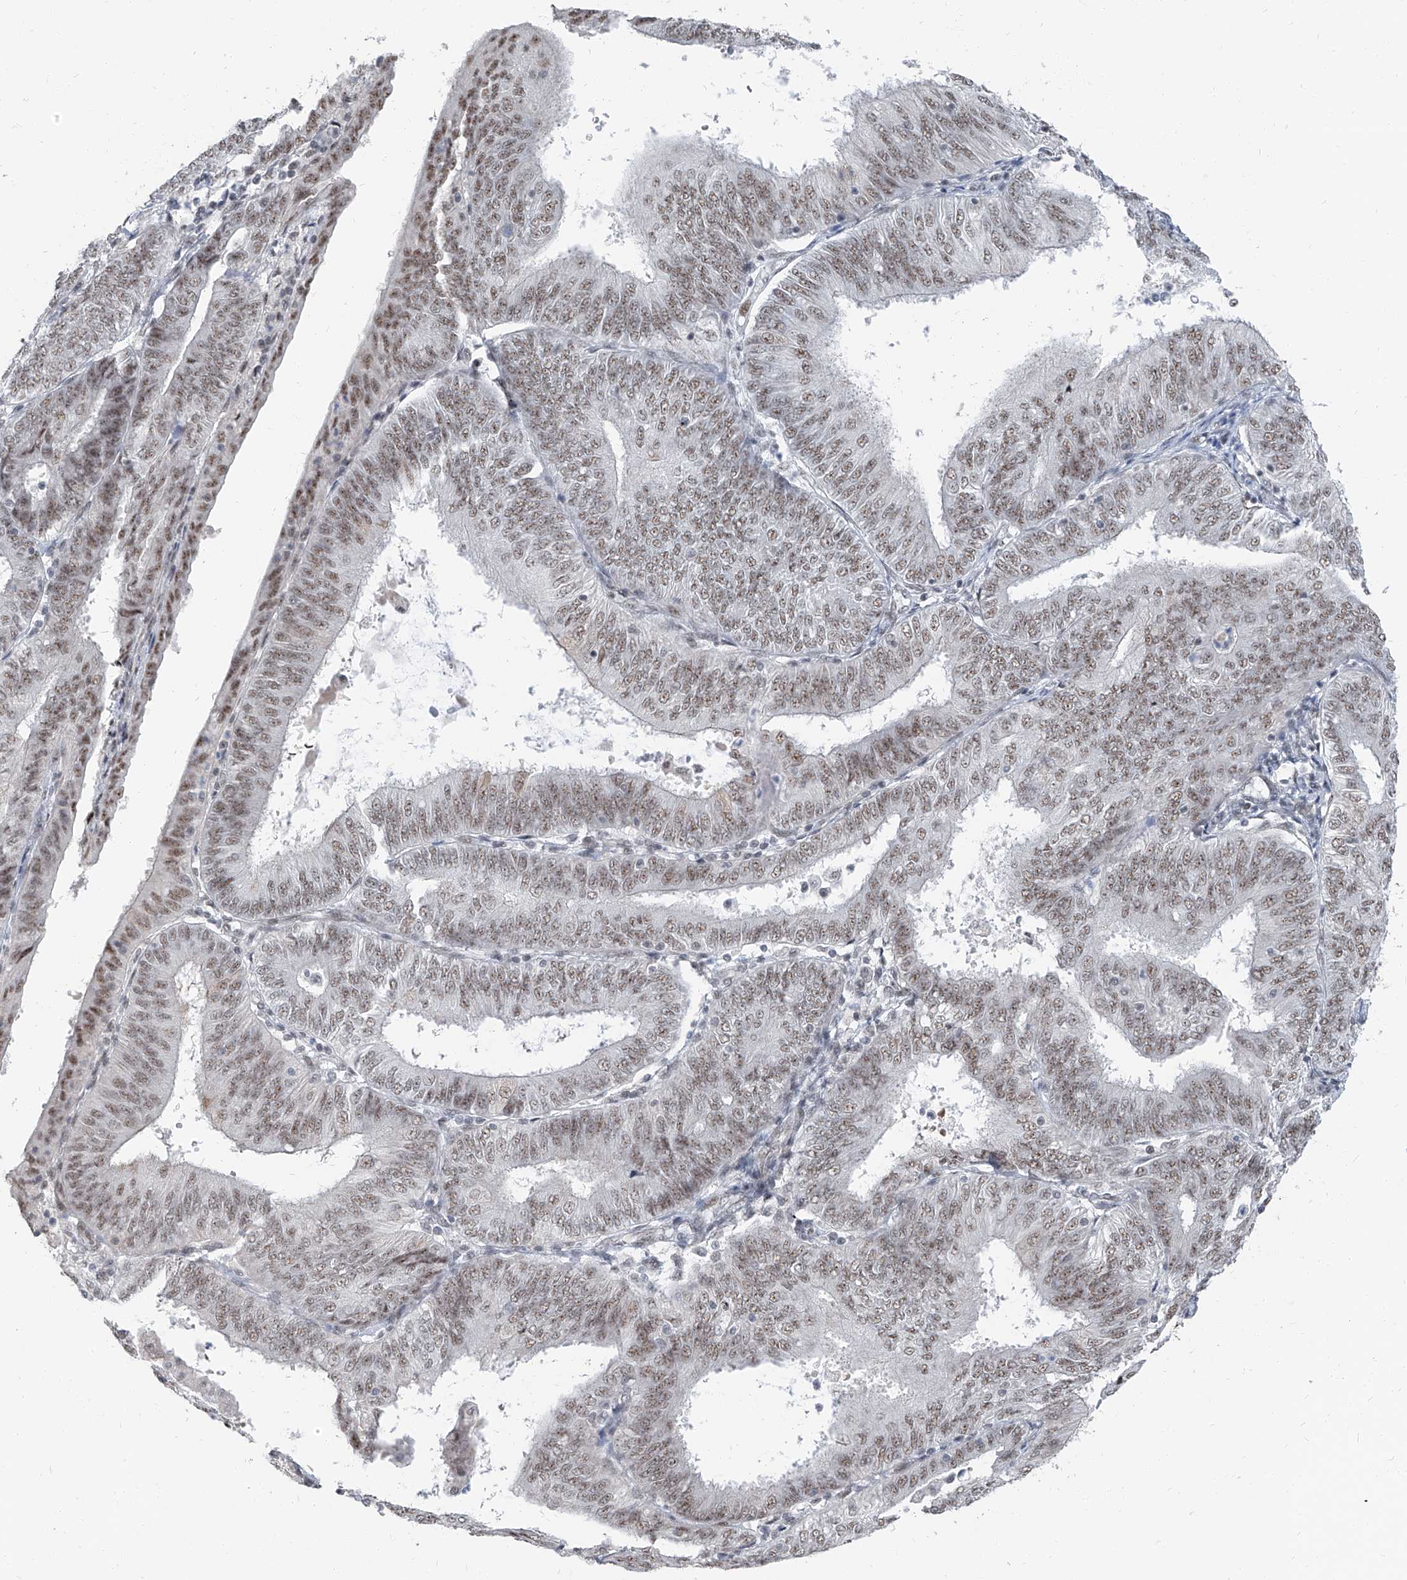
{"staining": {"intensity": "weak", "quantity": "25%-75%", "location": "nuclear"}, "tissue": "endometrial cancer", "cell_type": "Tumor cells", "image_type": "cancer", "snomed": [{"axis": "morphology", "description": "Adenocarcinoma, NOS"}, {"axis": "topography", "description": "Endometrium"}], "caption": "Endometrial cancer stained with a protein marker shows weak staining in tumor cells.", "gene": "TXLNB", "patient": {"sex": "female", "age": 58}}